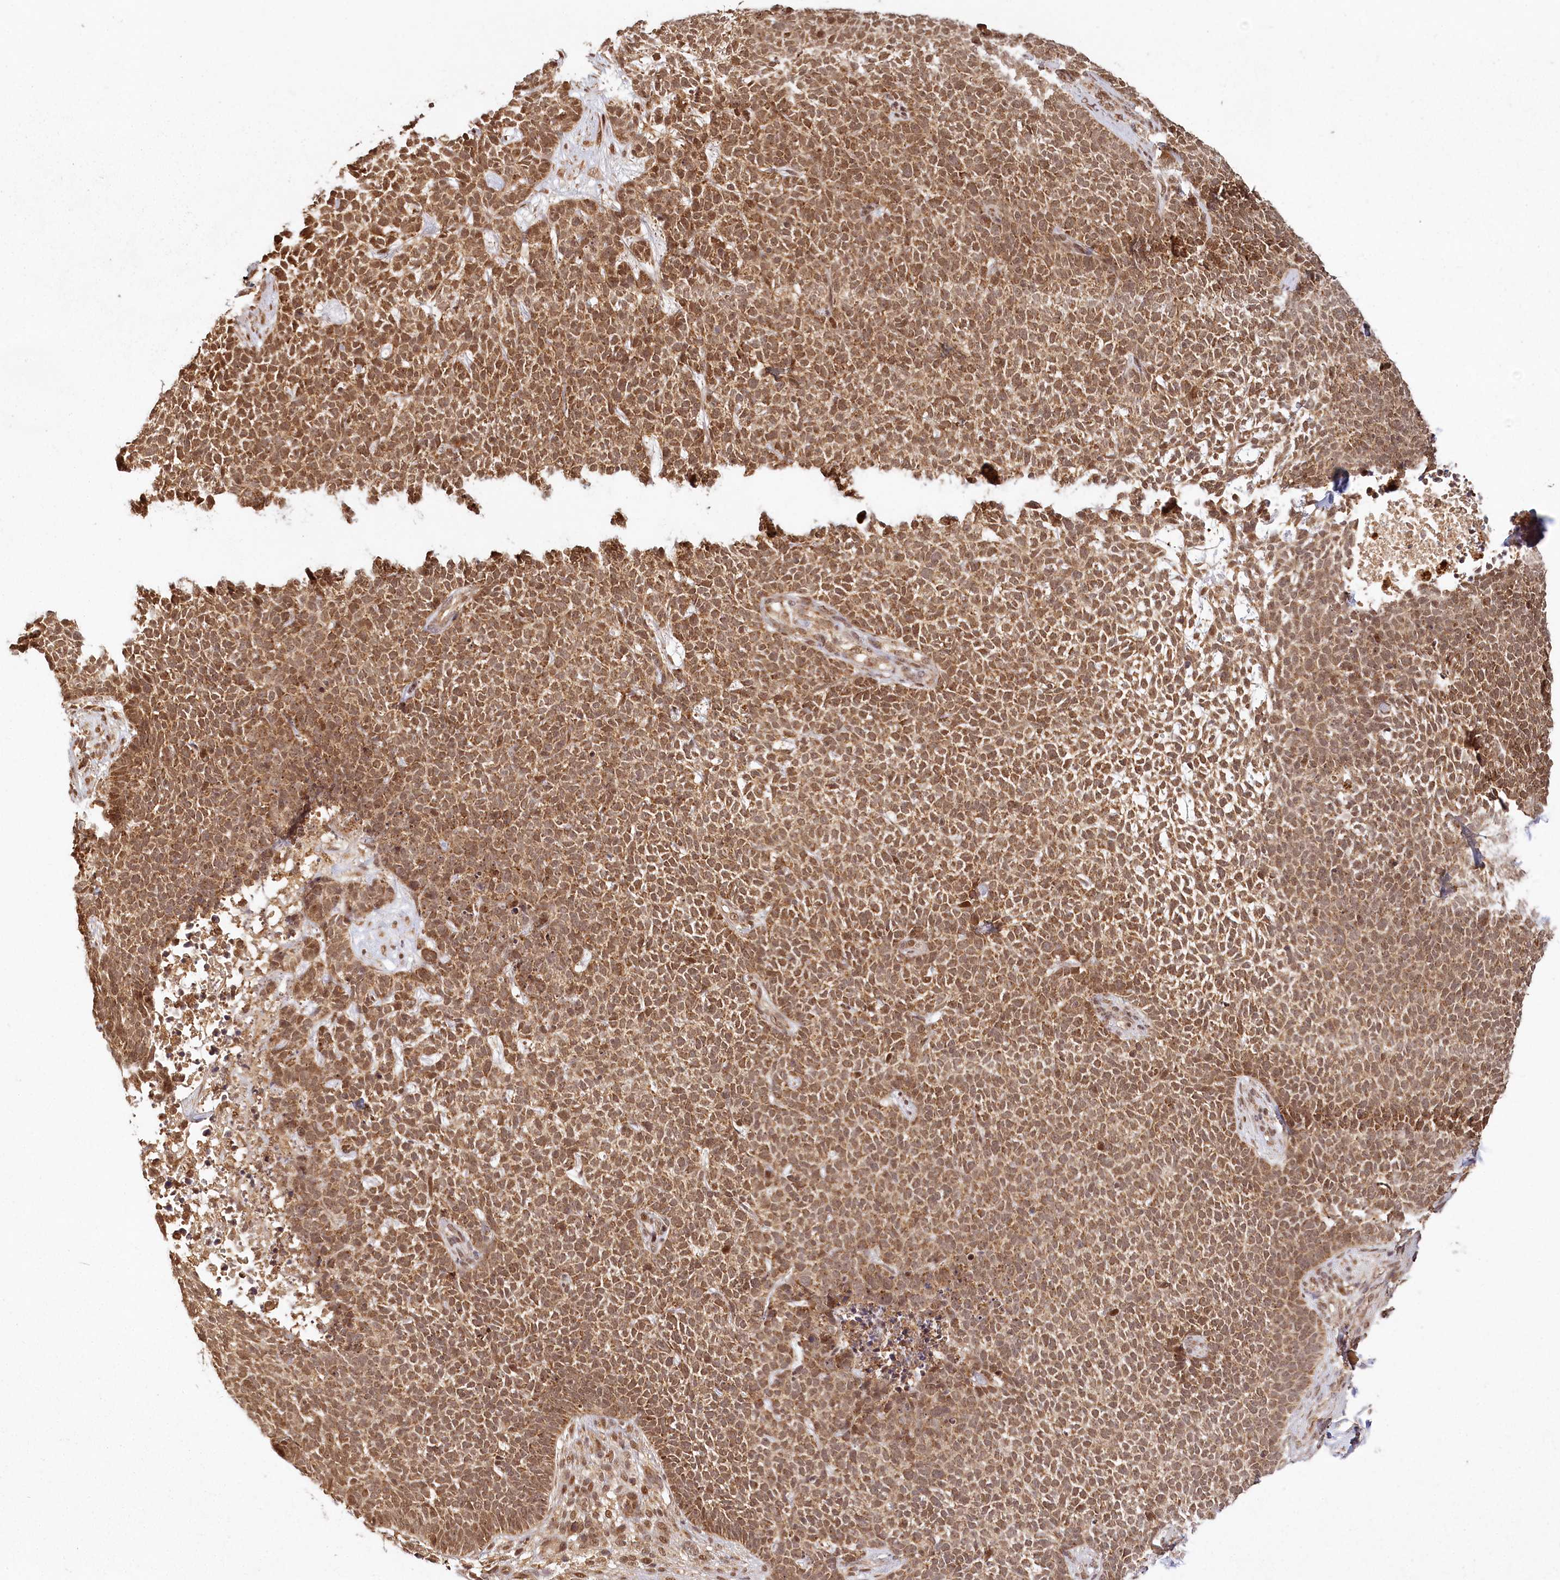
{"staining": {"intensity": "moderate", "quantity": ">75%", "location": "cytoplasmic/membranous,nuclear"}, "tissue": "skin cancer", "cell_type": "Tumor cells", "image_type": "cancer", "snomed": [{"axis": "morphology", "description": "Basal cell carcinoma"}, {"axis": "topography", "description": "Skin"}], "caption": "Tumor cells display medium levels of moderate cytoplasmic/membranous and nuclear positivity in approximately >75% of cells in human basal cell carcinoma (skin).", "gene": "MICU1", "patient": {"sex": "female", "age": 84}}